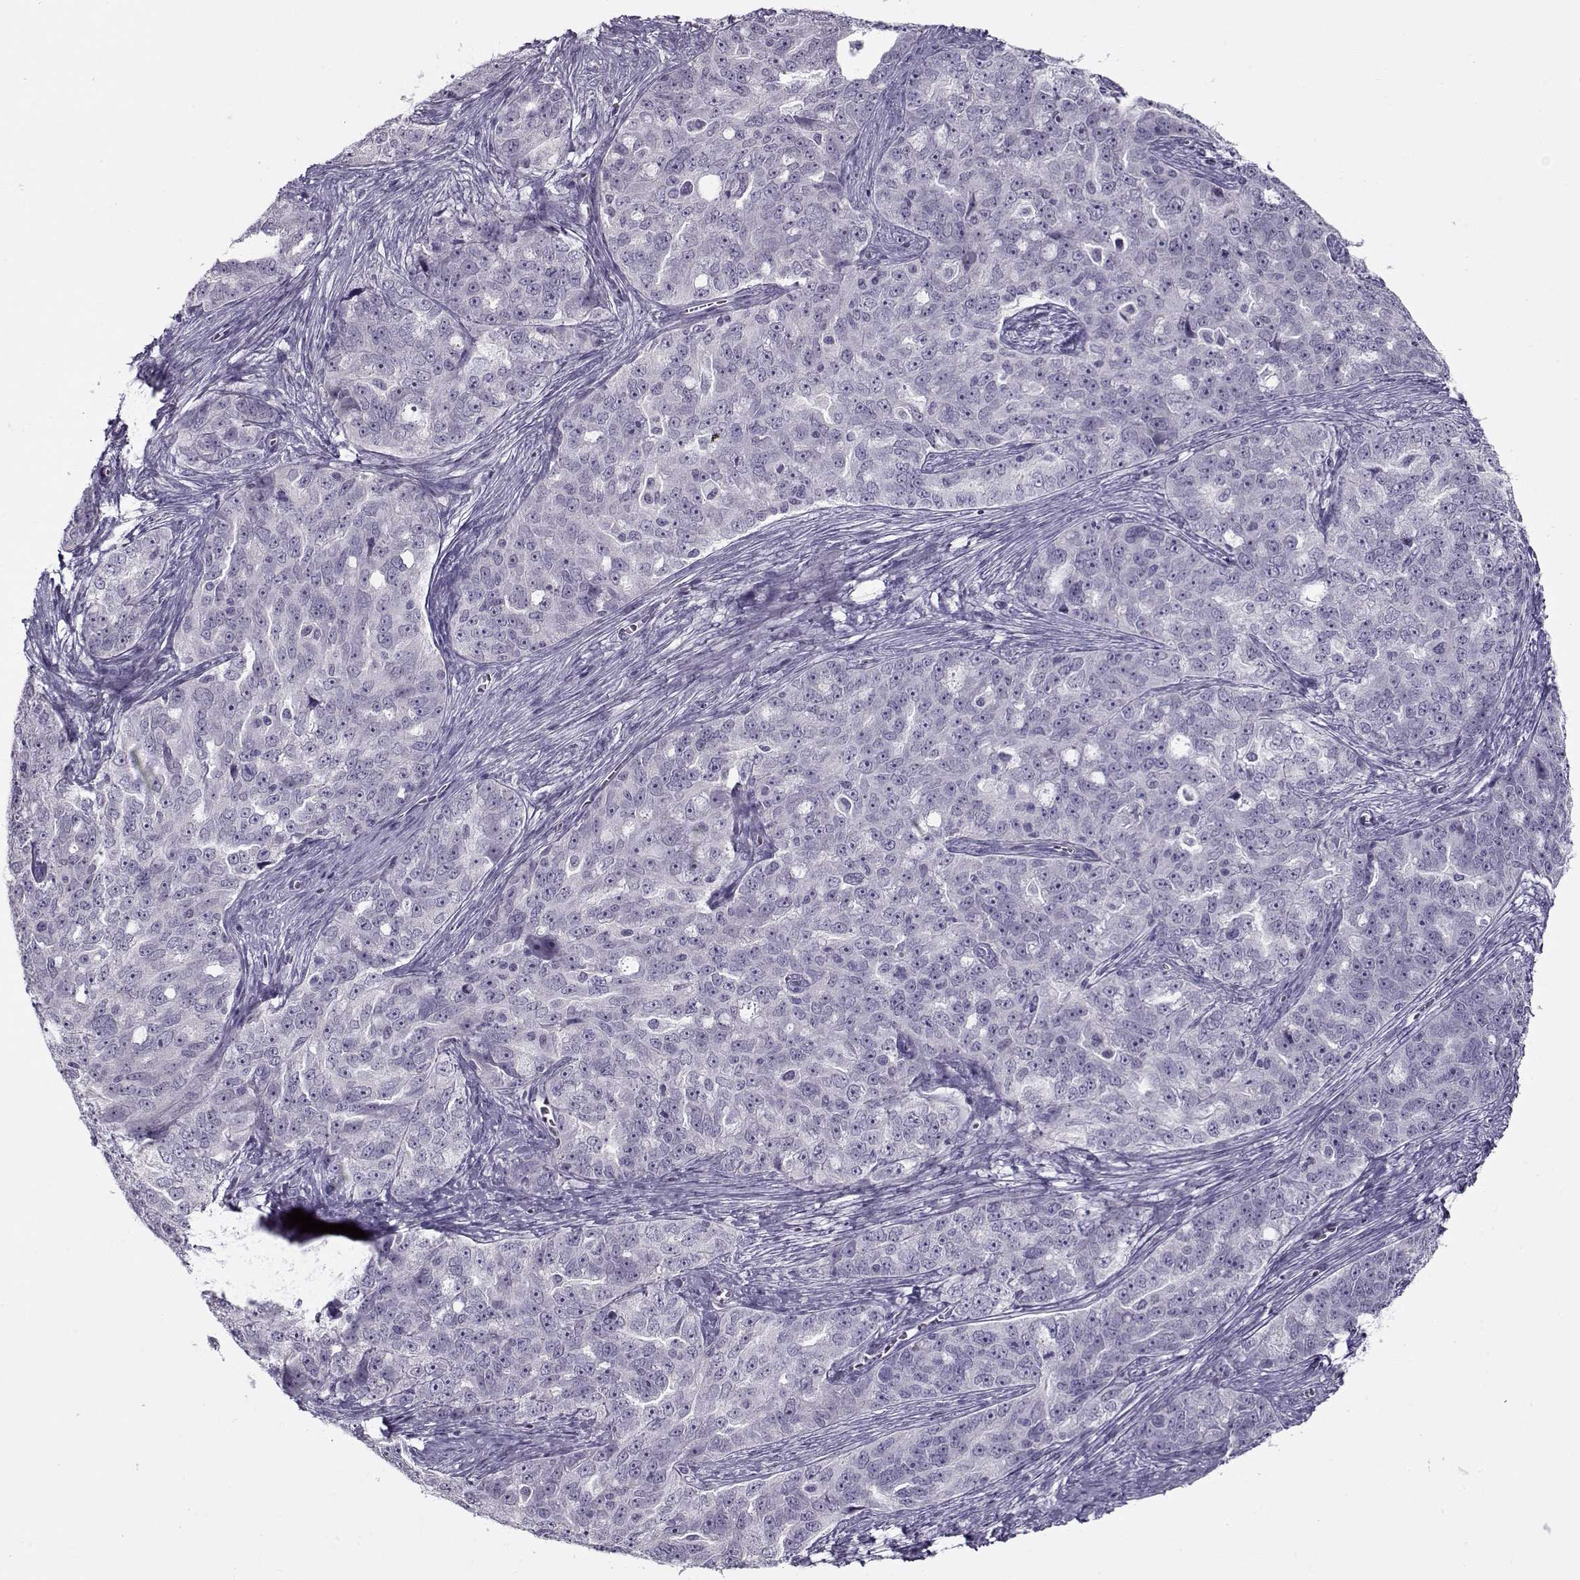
{"staining": {"intensity": "negative", "quantity": "none", "location": "none"}, "tissue": "ovarian cancer", "cell_type": "Tumor cells", "image_type": "cancer", "snomed": [{"axis": "morphology", "description": "Cystadenocarcinoma, serous, NOS"}, {"axis": "topography", "description": "Ovary"}], "caption": "High power microscopy photomicrograph of an immunohistochemistry image of ovarian cancer (serous cystadenocarcinoma), revealing no significant expression in tumor cells. Brightfield microscopy of IHC stained with DAB (3,3'-diaminobenzidine) (brown) and hematoxylin (blue), captured at high magnification.", "gene": "CIBAR1", "patient": {"sex": "female", "age": 51}}